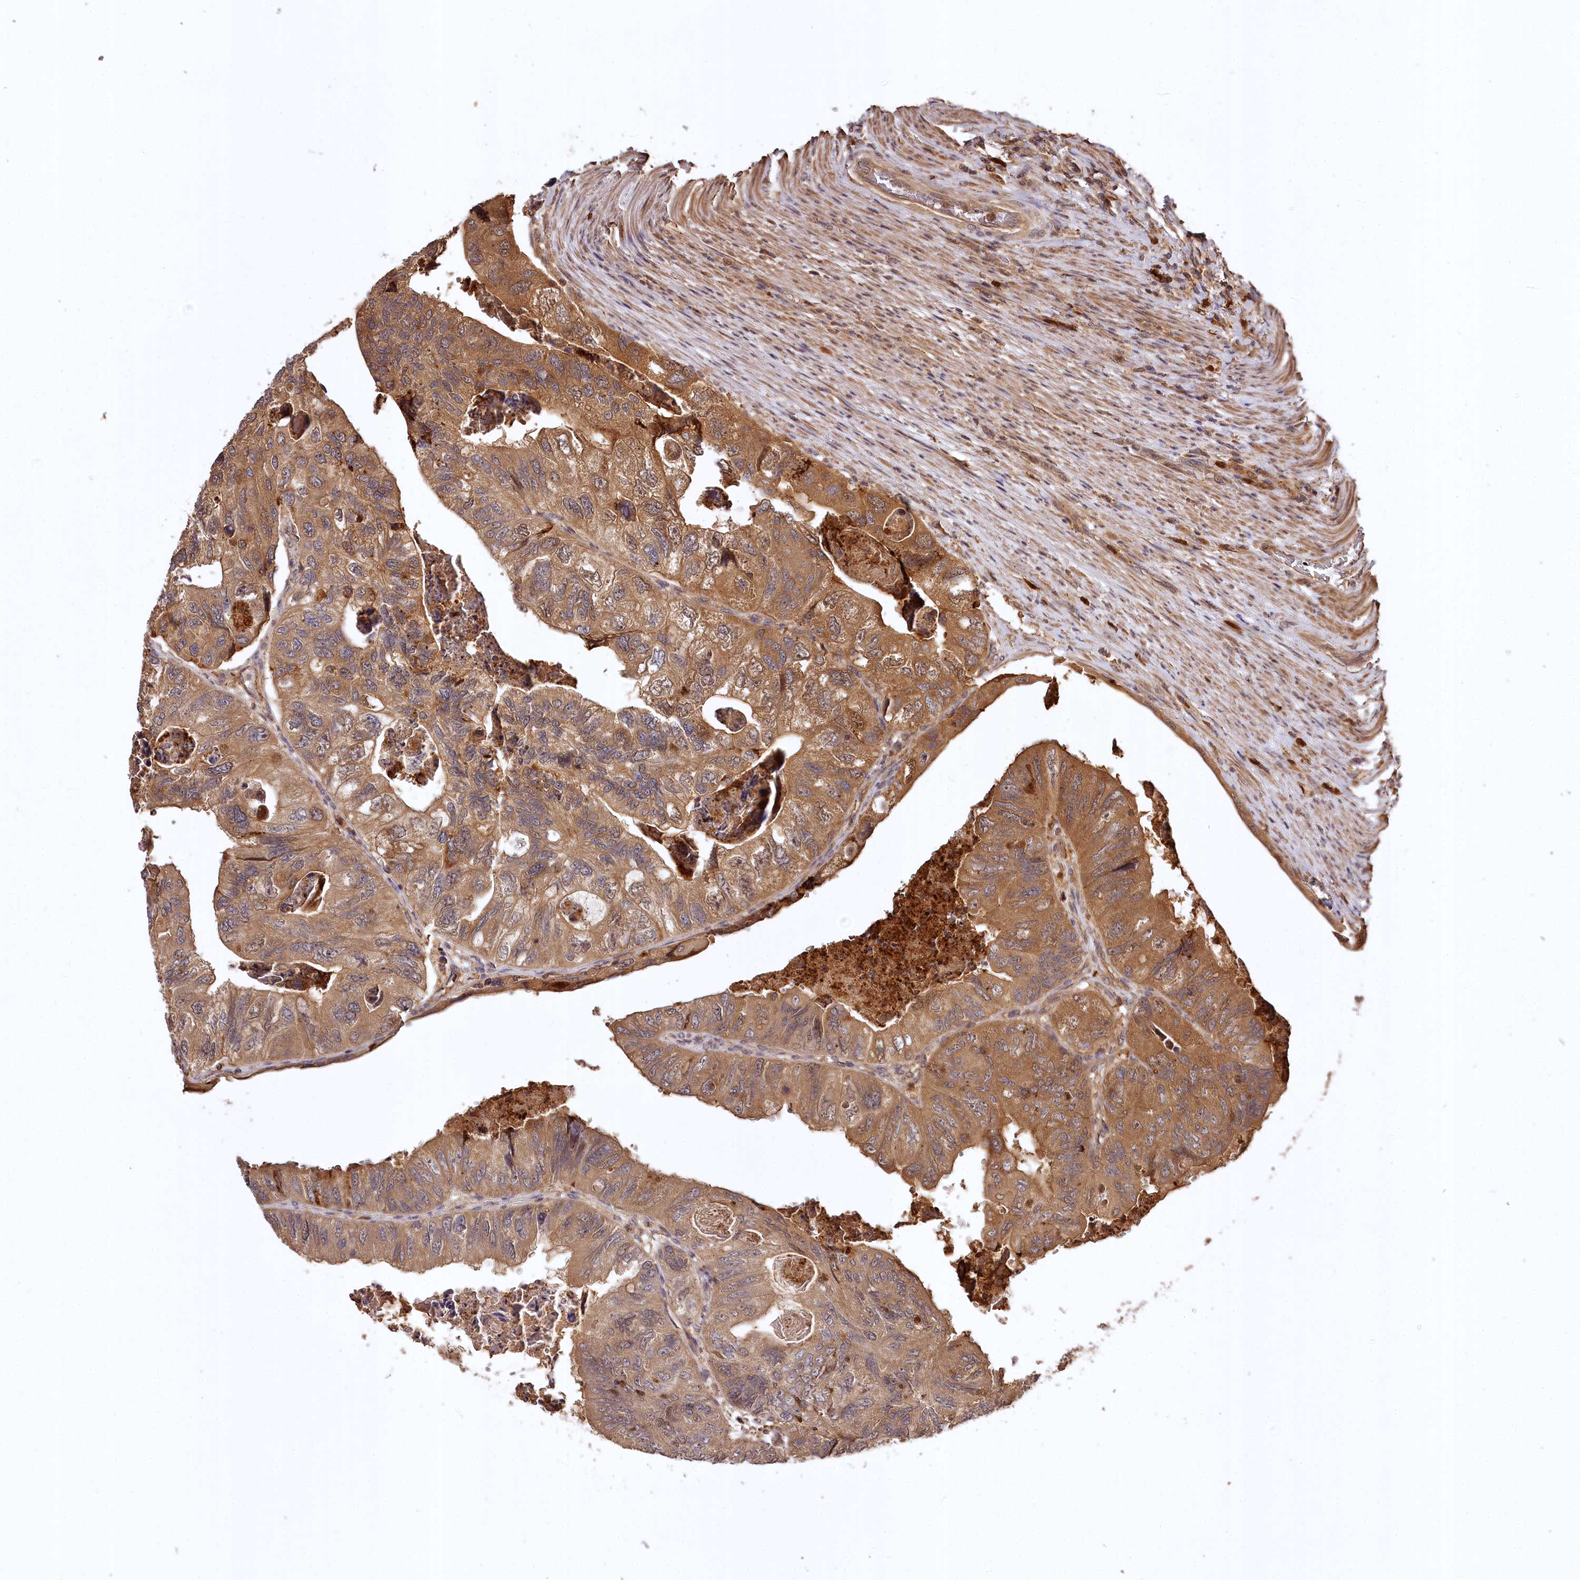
{"staining": {"intensity": "moderate", "quantity": ">75%", "location": "cytoplasmic/membranous"}, "tissue": "colorectal cancer", "cell_type": "Tumor cells", "image_type": "cancer", "snomed": [{"axis": "morphology", "description": "Adenocarcinoma, NOS"}, {"axis": "topography", "description": "Rectum"}], "caption": "A micrograph showing moderate cytoplasmic/membranous expression in about >75% of tumor cells in colorectal cancer, as visualized by brown immunohistochemical staining.", "gene": "TTC12", "patient": {"sex": "male", "age": 63}}